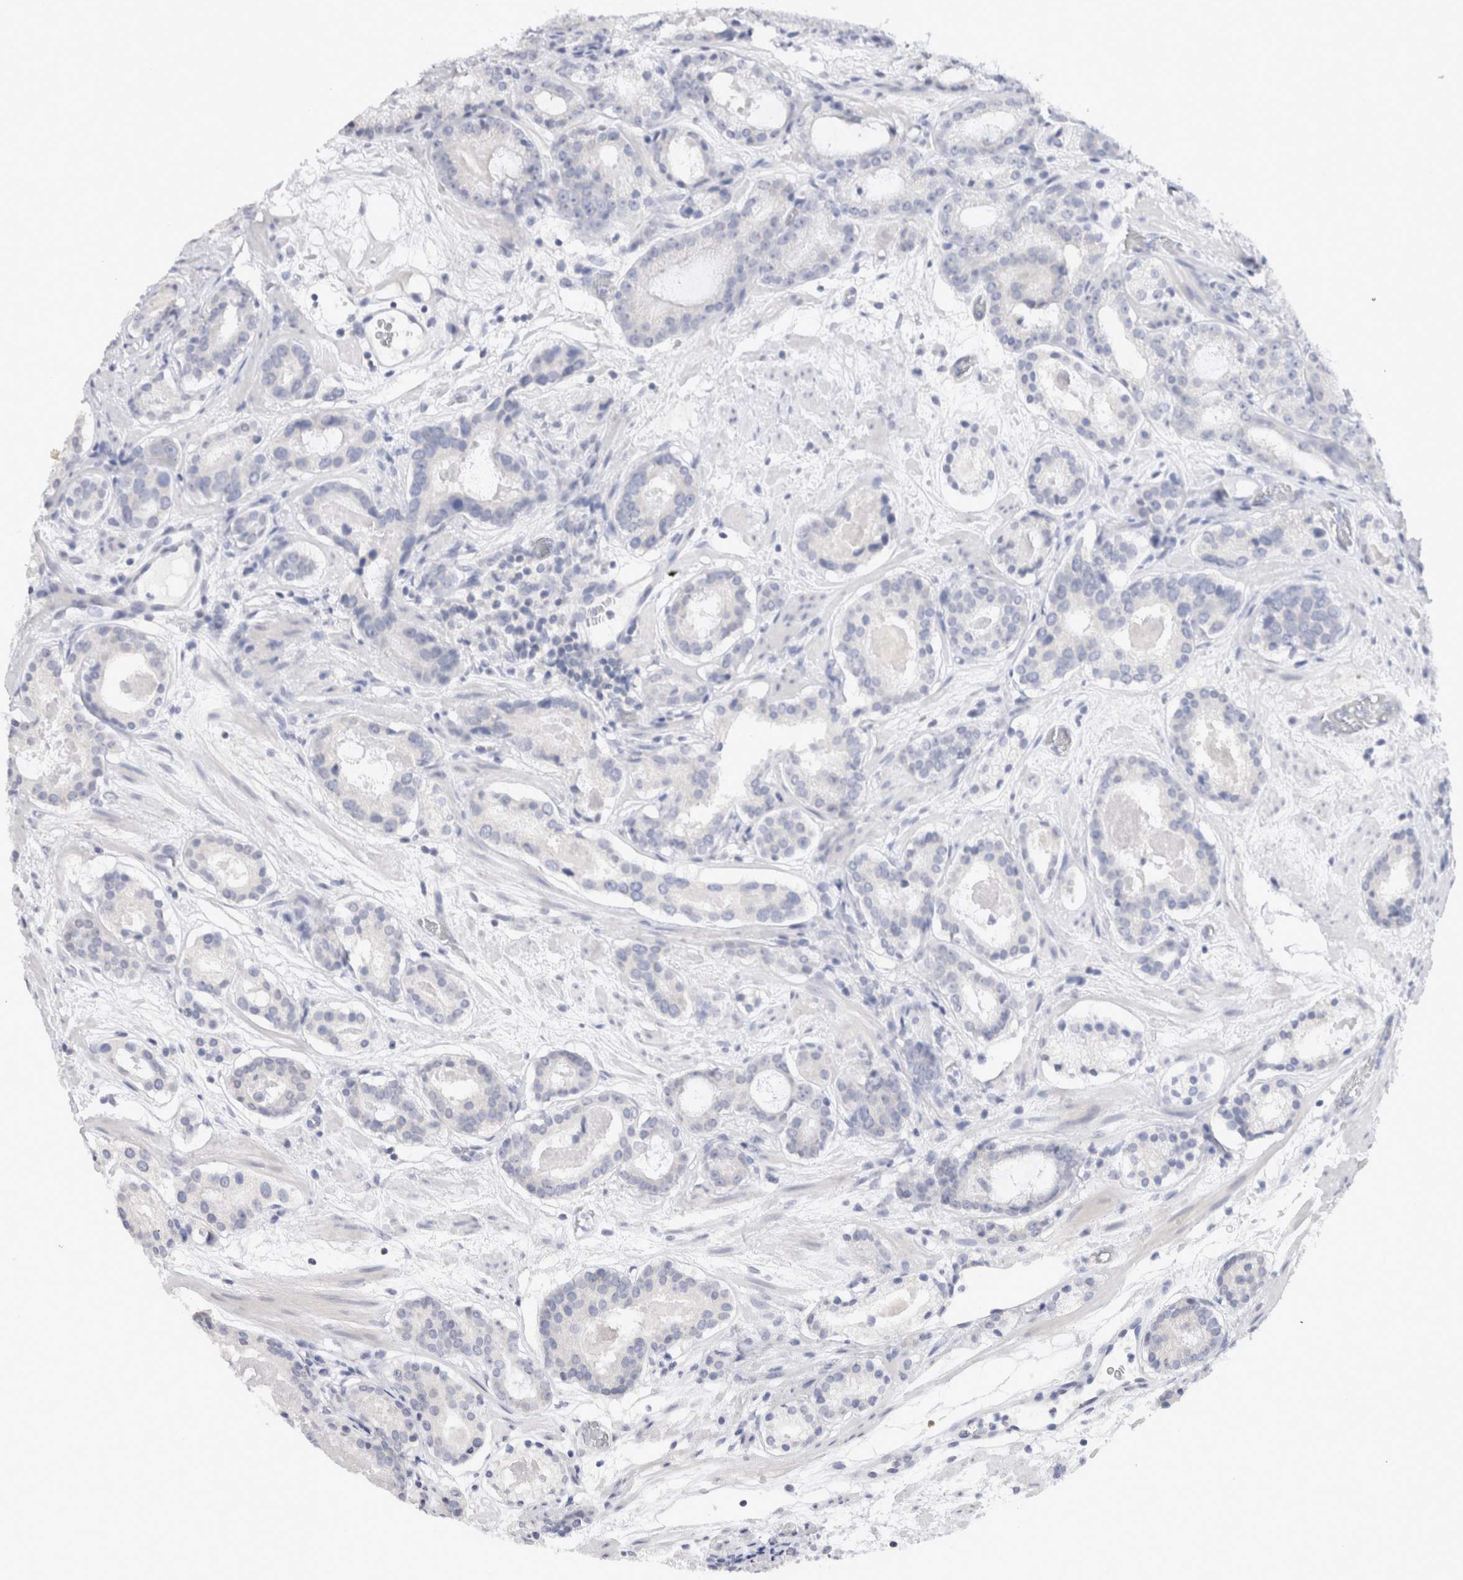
{"staining": {"intensity": "negative", "quantity": "none", "location": "none"}, "tissue": "prostate cancer", "cell_type": "Tumor cells", "image_type": "cancer", "snomed": [{"axis": "morphology", "description": "Adenocarcinoma, Low grade"}, {"axis": "topography", "description": "Prostate"}], "caption": "Tumor cells are negative for brown protein staining in prostate cancer (low-grade adenocarcinoma).", "gene": "C9orf50", "patient": {"sex": "male", "age": 69}}